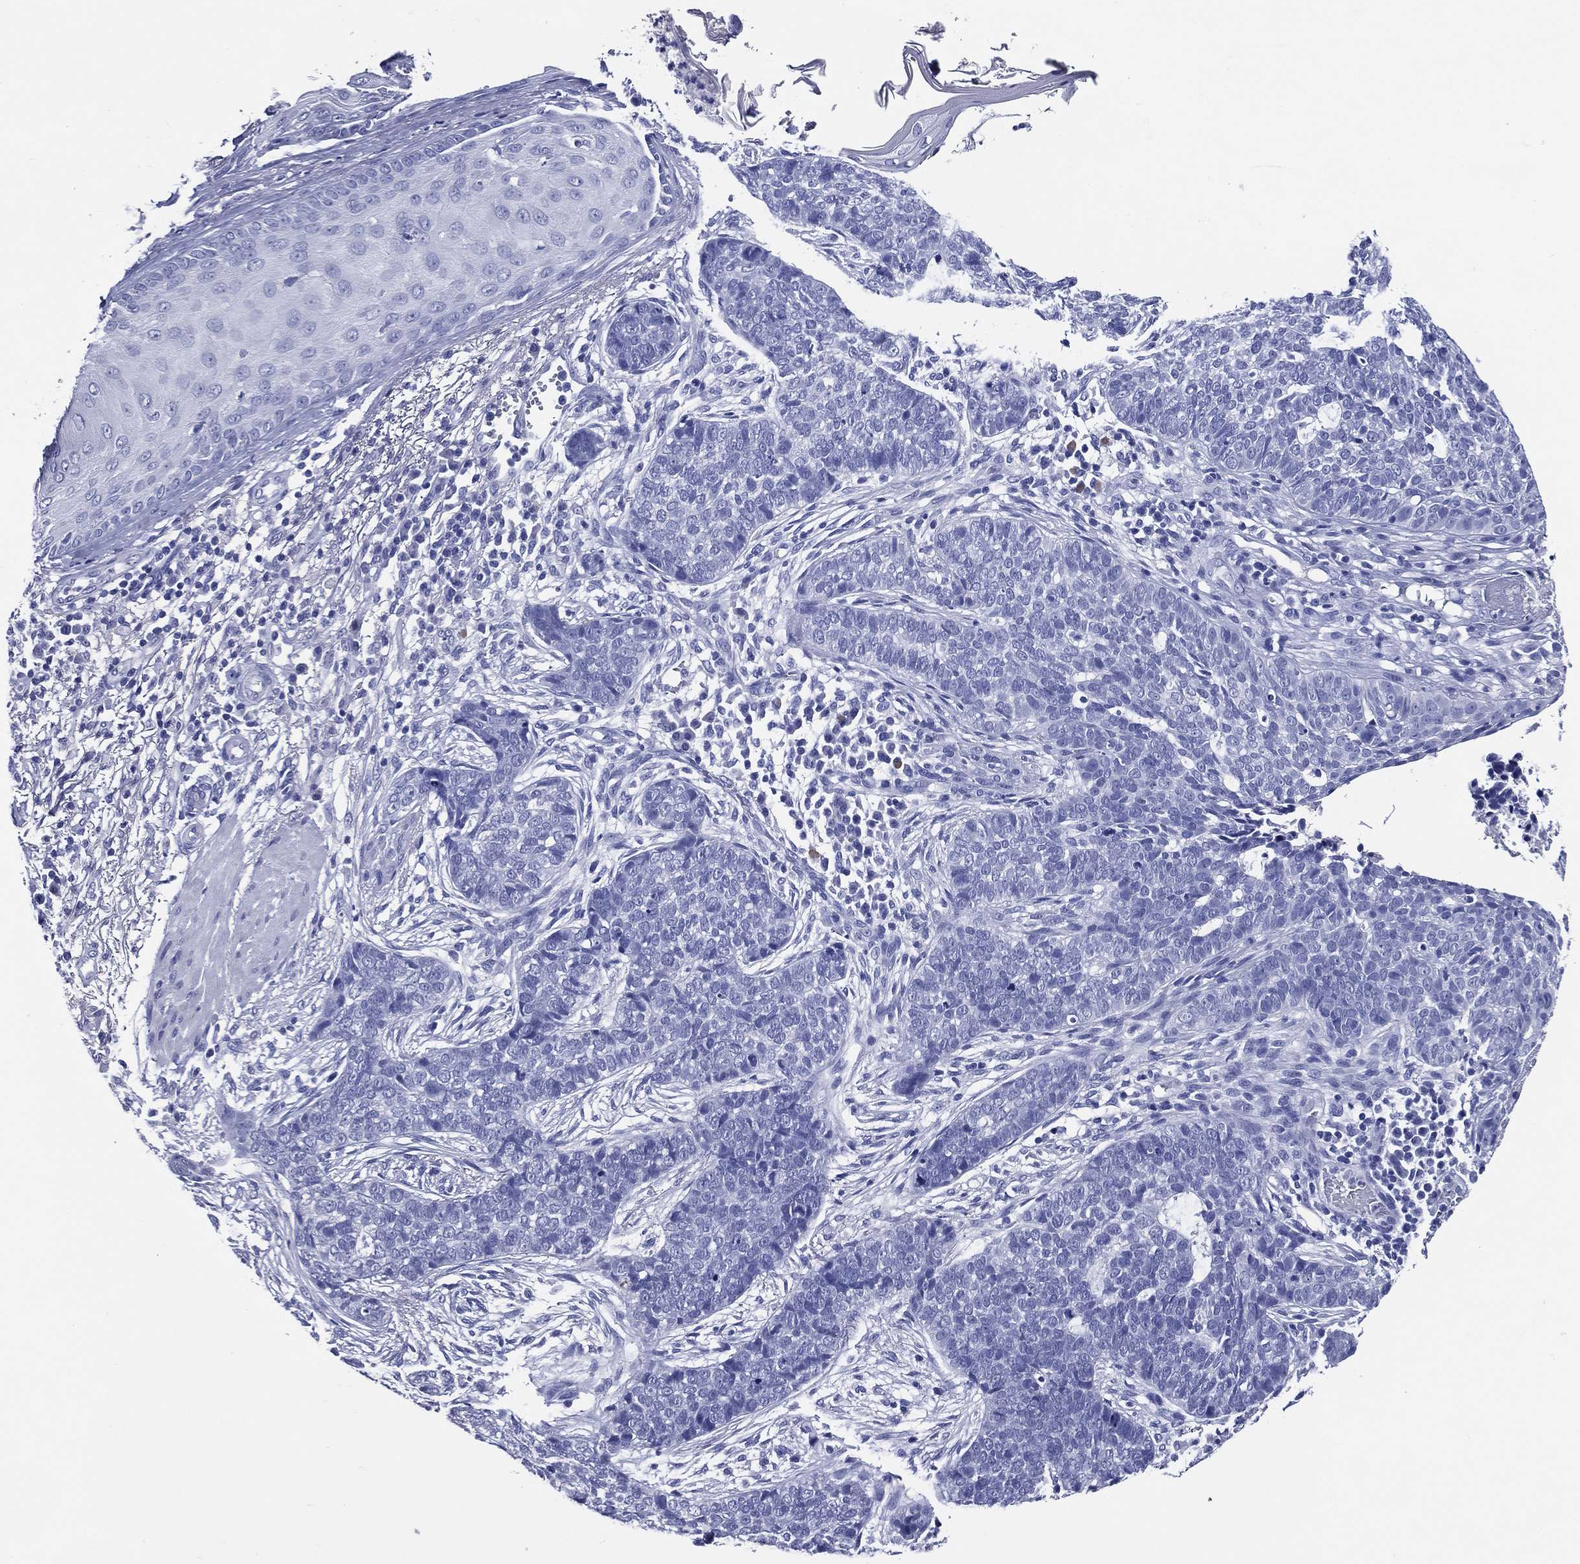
{"staining": {"intensity": "negative", "quantity": "none", "location": "none"}, "tissue": "skin cancer", "cell_type": "Tumor cells", "image_type": "cancer", "snomed": [{"axis": "morphology", "description": "Squamous cell carcinoma, NOS"}, {"axis": "topography", "description": "Skin"}], "caption": "Human skin cancer stained for a protein using immunohistochemistry displays no expression in tumor cells.", "gene": "ACE2", "patient": {"sex": "male", "age": 88}}